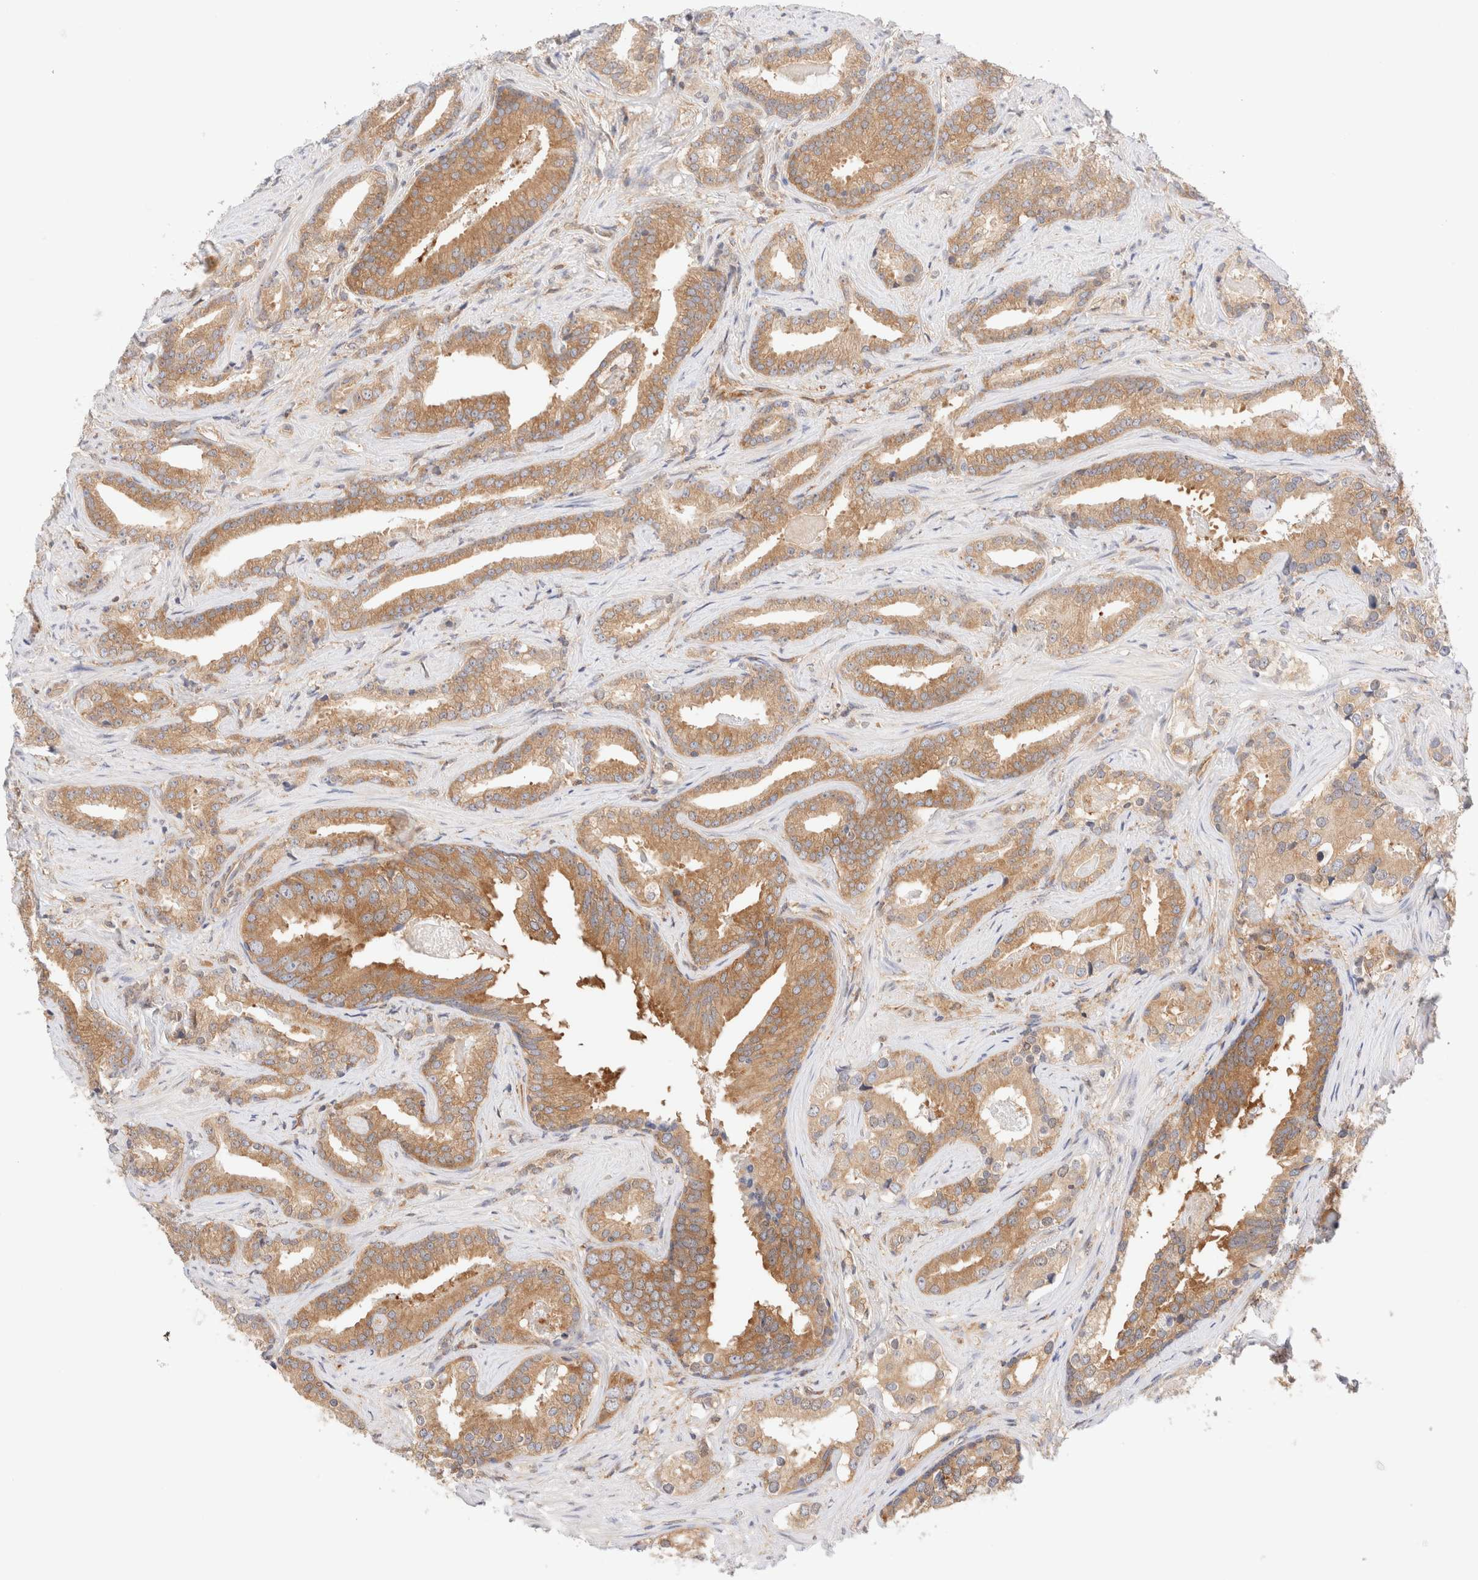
{"staining": {"intensity": "moderate", "quantity": ">75%", "location": "cytoplasmic/membranous"}, "tissue": "prostate cancer", "cell_type": "Tumor cells", "image_type": "cancer", "snomed": [{"axis": "morphology", "description": "Adenocarcinoma, Low grade"}, {"axis": "topography", "description": "Prostate"}], "caption": "Moderate cytoplasmic/membranous protein expression is identified in approximately >75% of tumor cells in prostate cancer (adenocarcinoma (low-grade)).", "gene": "RABEP1", "patient": {"sex": "male", "age": 67}}